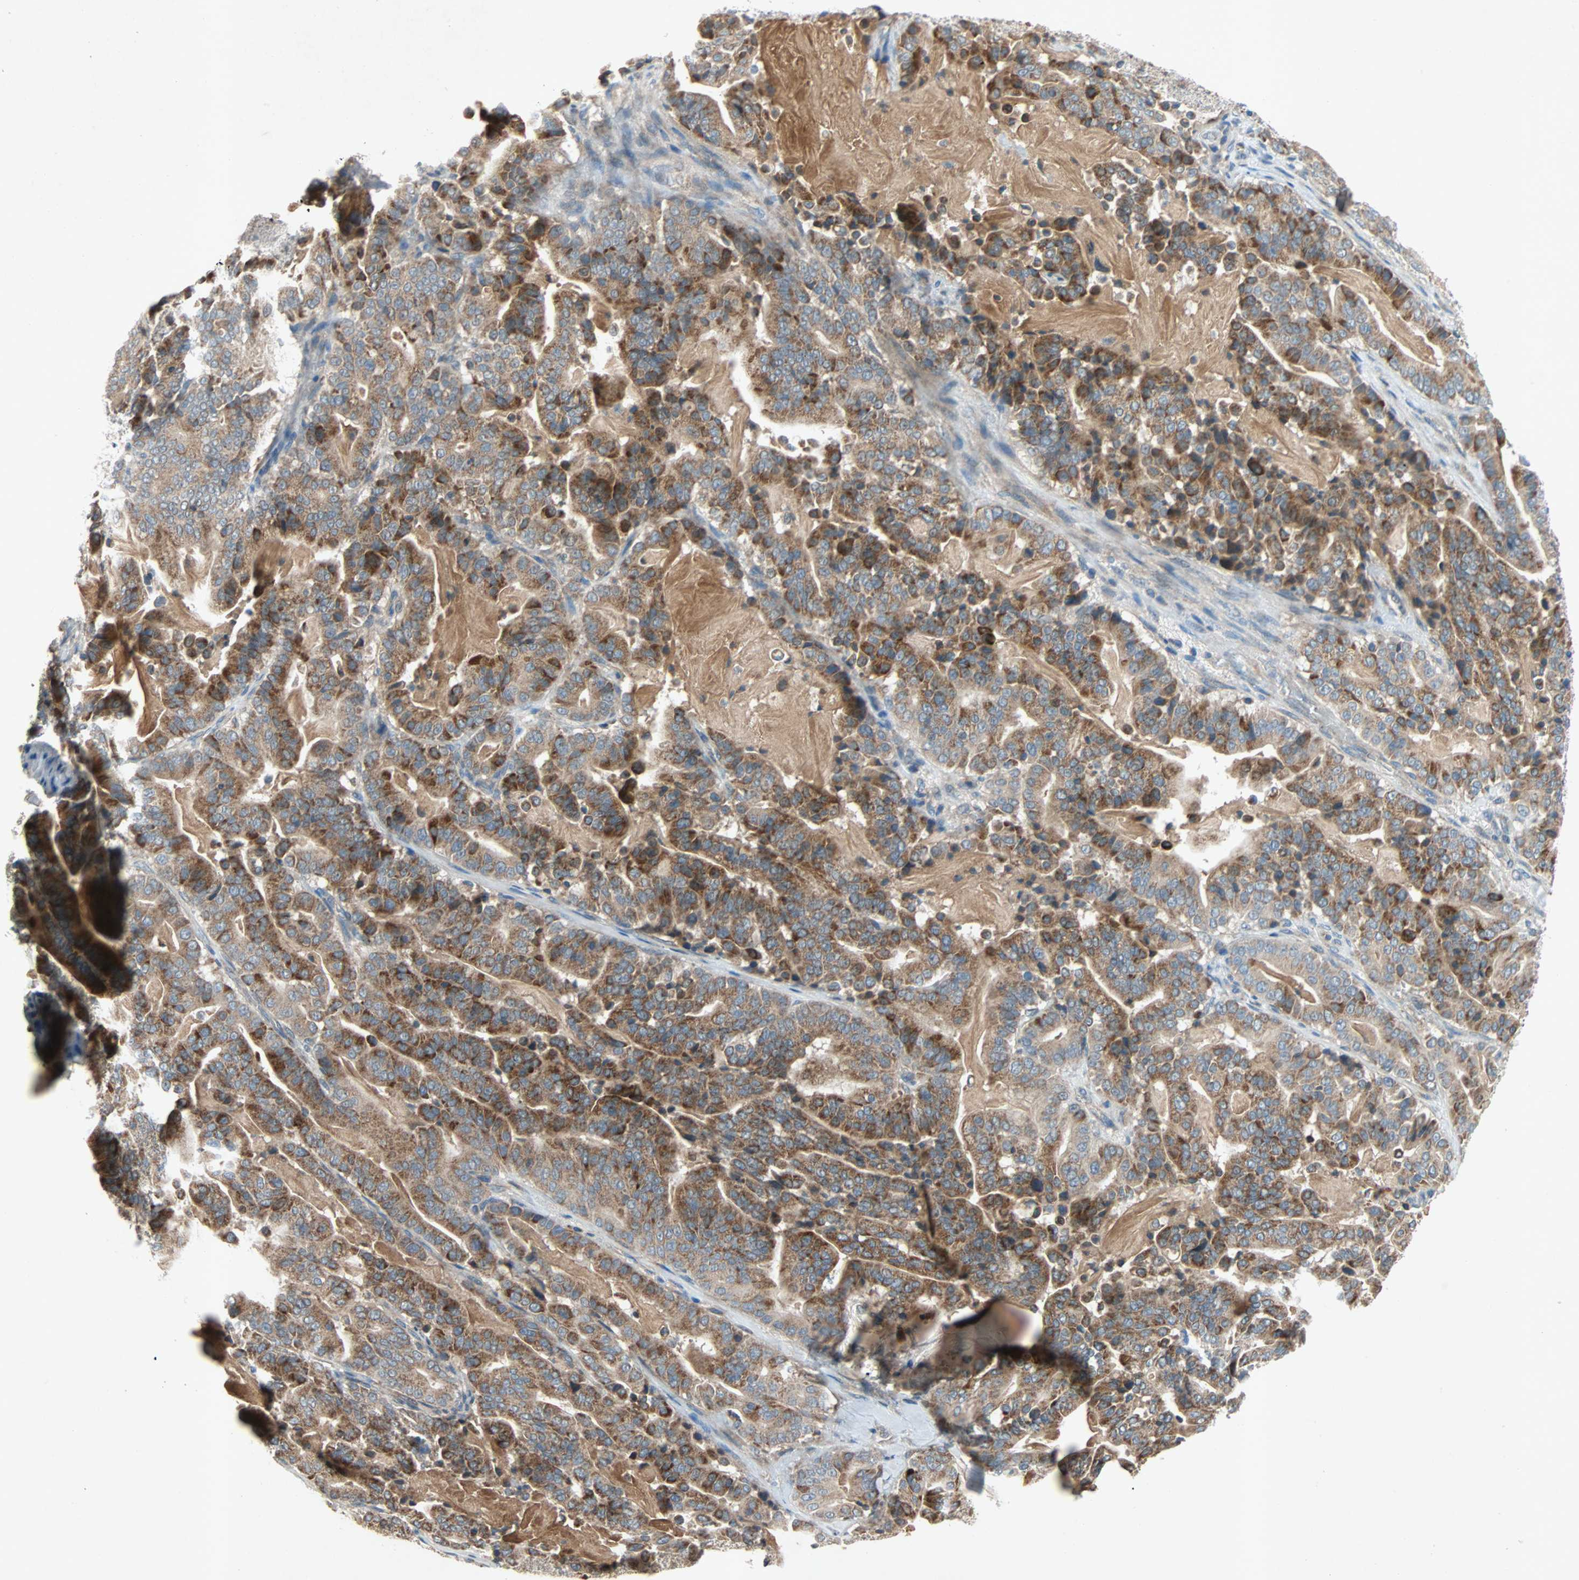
{"staining": {"intensity": "strong", "quantity": ">75%", "location": "cytoplasmic/membranous"}, "tissue": "pancreatic cancer", "cell_type": "Tumor cells", "image_type": "cancer", "snomed": [{"axis": "morphology", "description": "Adenocarcinoma, NOS"}, {"axis": "topography", "description": "Pancreas"}], "caption": "Adenocarcinoma (pancreatic) stained with a protein marker exhibits strong staining in tumor cells.", "gene": "XYLT1", "patient": {"sex": "male", "age": 63}}